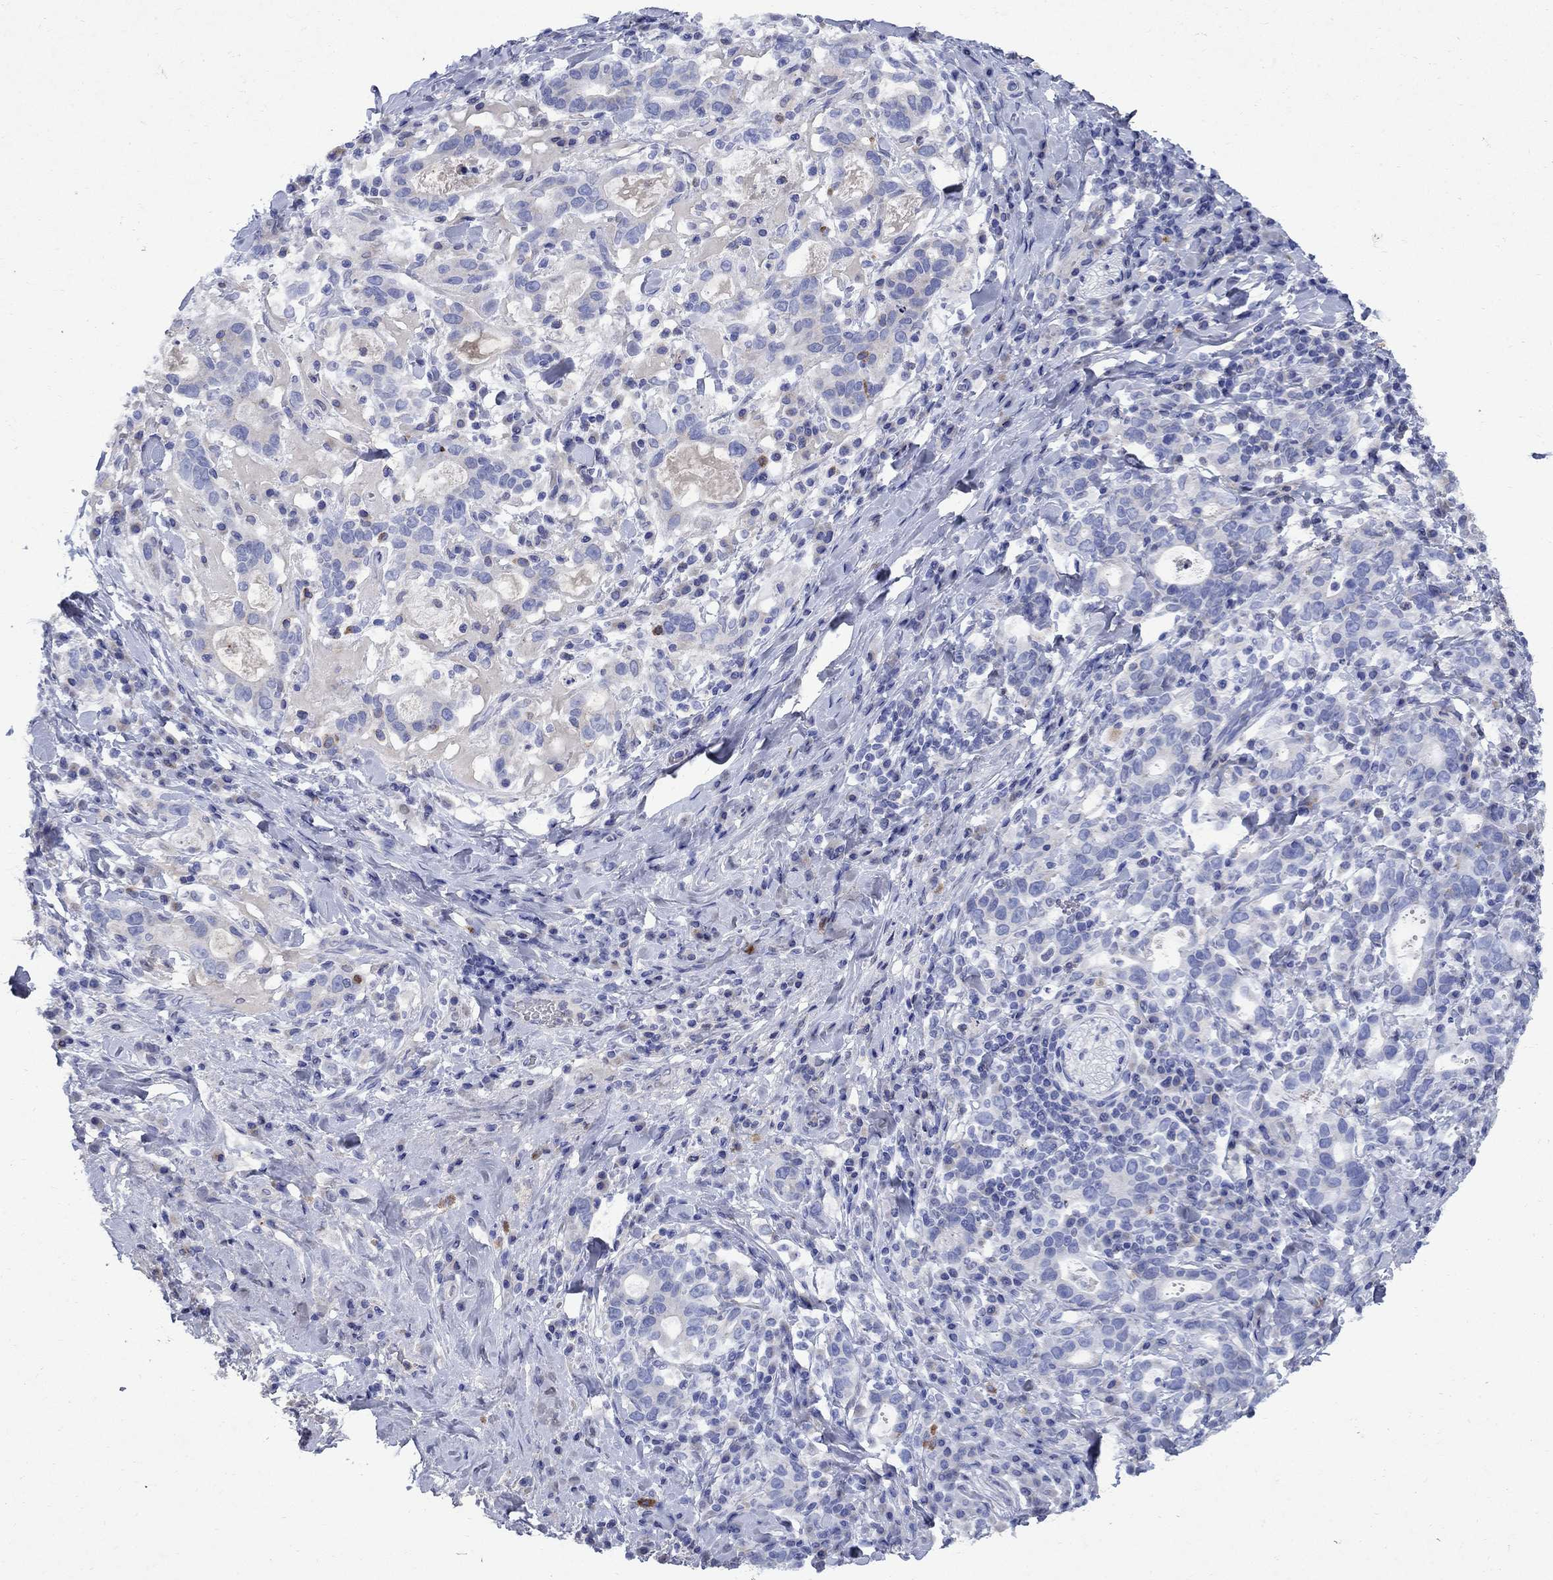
{"staining": {"intensity": "negative", "quantity": "none", "location": "none"}, "tissue": "stomach cancer", "cell_type": "Tumor cells", "image_type": "cancer", "snomed": [{"axis": "morphology", "description": "Adenocarcinoma, NOS"}, {"axis": "topography", "description": "Stomach"}], "caption": "Tumor cells are negative for brown protein staining in stomach cancer (adenocarcinoma). (DAB IHC with hematoxylin counter stain).", "gene": "STAB2", "patient": {"sex": "male", "age": 79}}